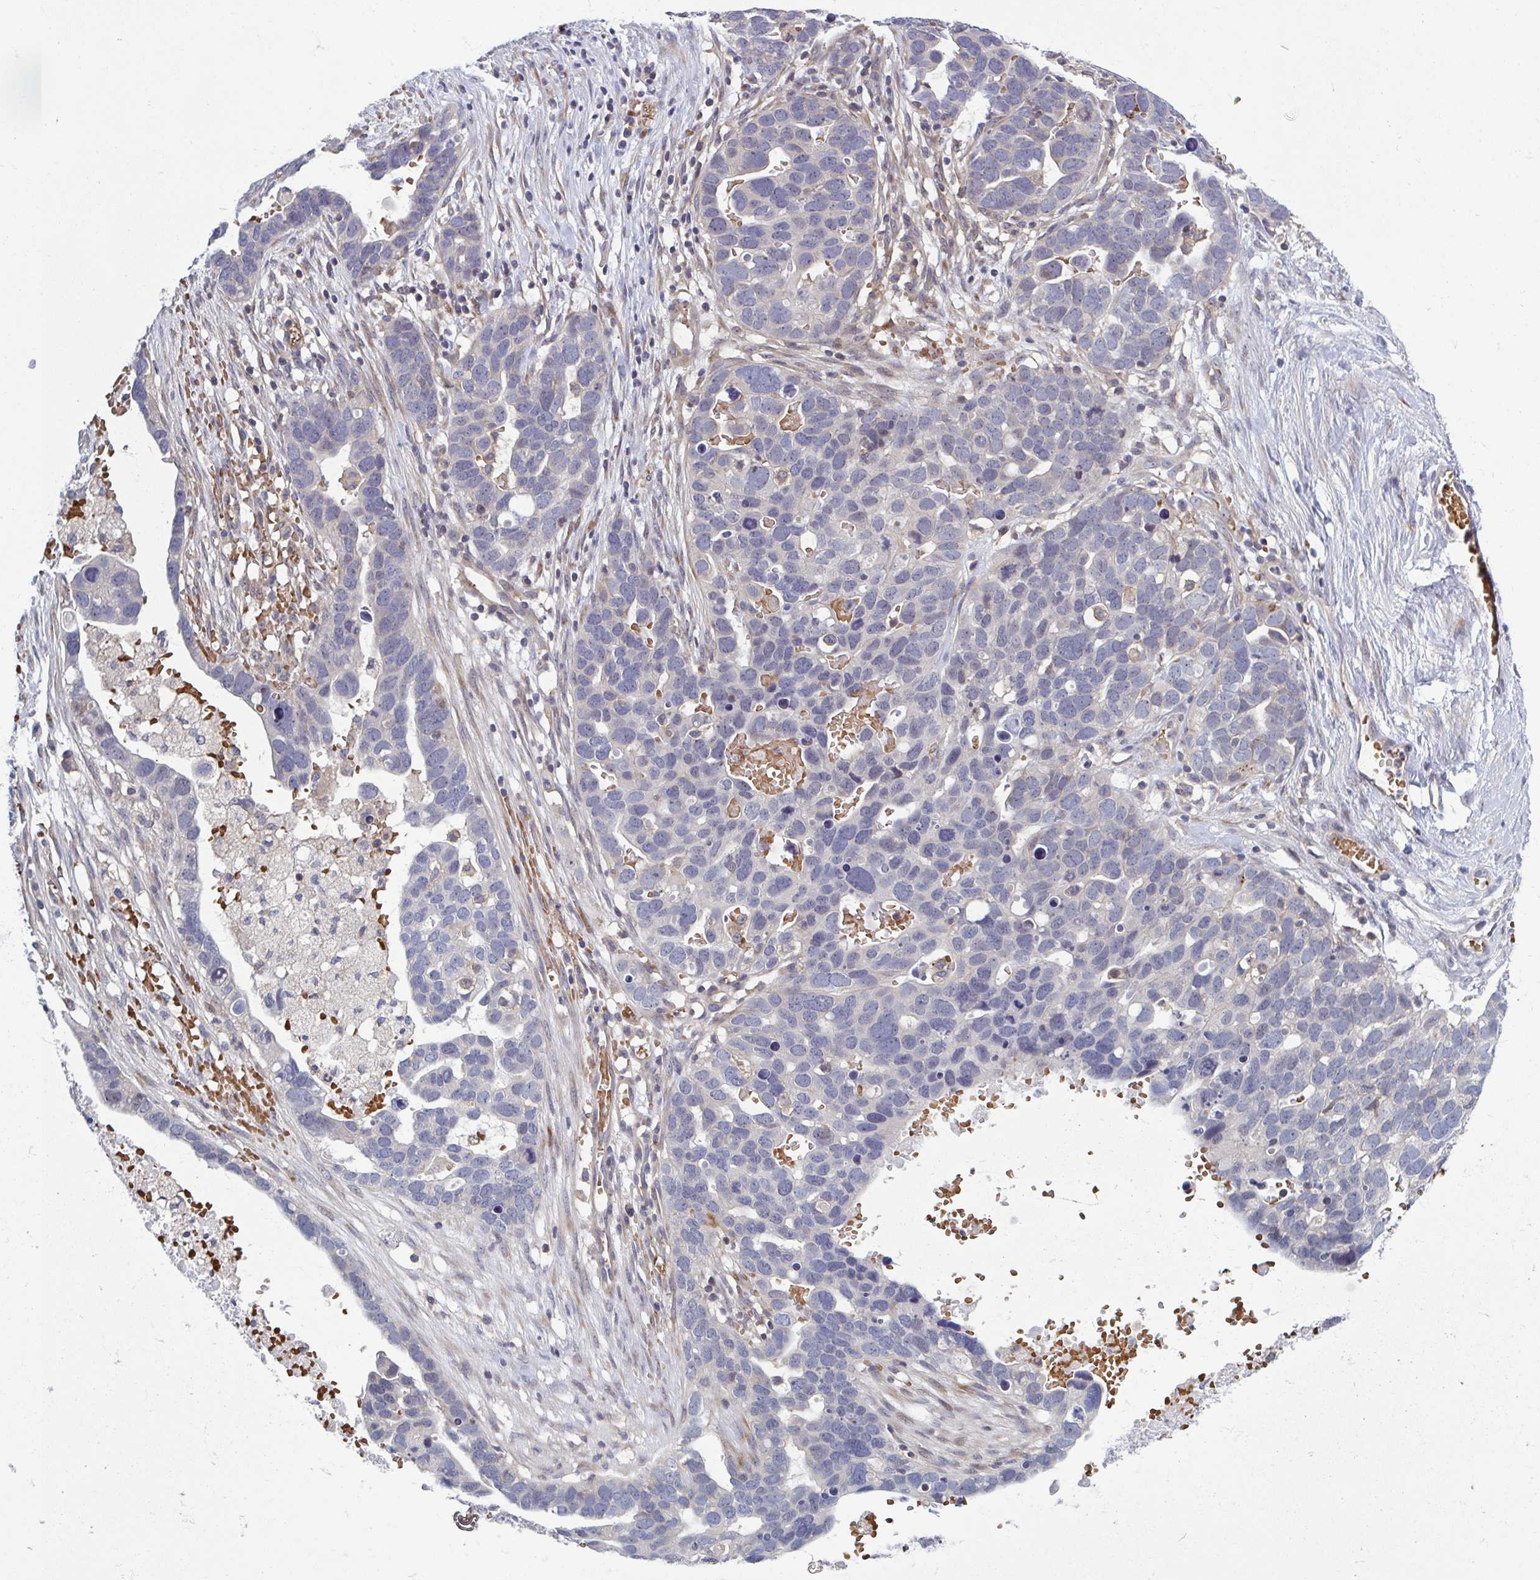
{"staining": {"intensity": "negative", "quantity": "none", "location": "none"}, "tissue": "ovarian cancer", "cell_type": "Tumor cells", "image_type": "cancer", "snomed": [{"axis": "morphology", "description": "Cystadenocarcinoma, serous, NOS"}, {"axis": "topography", "description": "Ovary"}], "caption": "Protein analysis of serous cystadenocarcinoma (ovarian) shows no significant staining in tumor cells.", "gene": "LRRC38", "patient": {"sex": "female", "age": 54}}